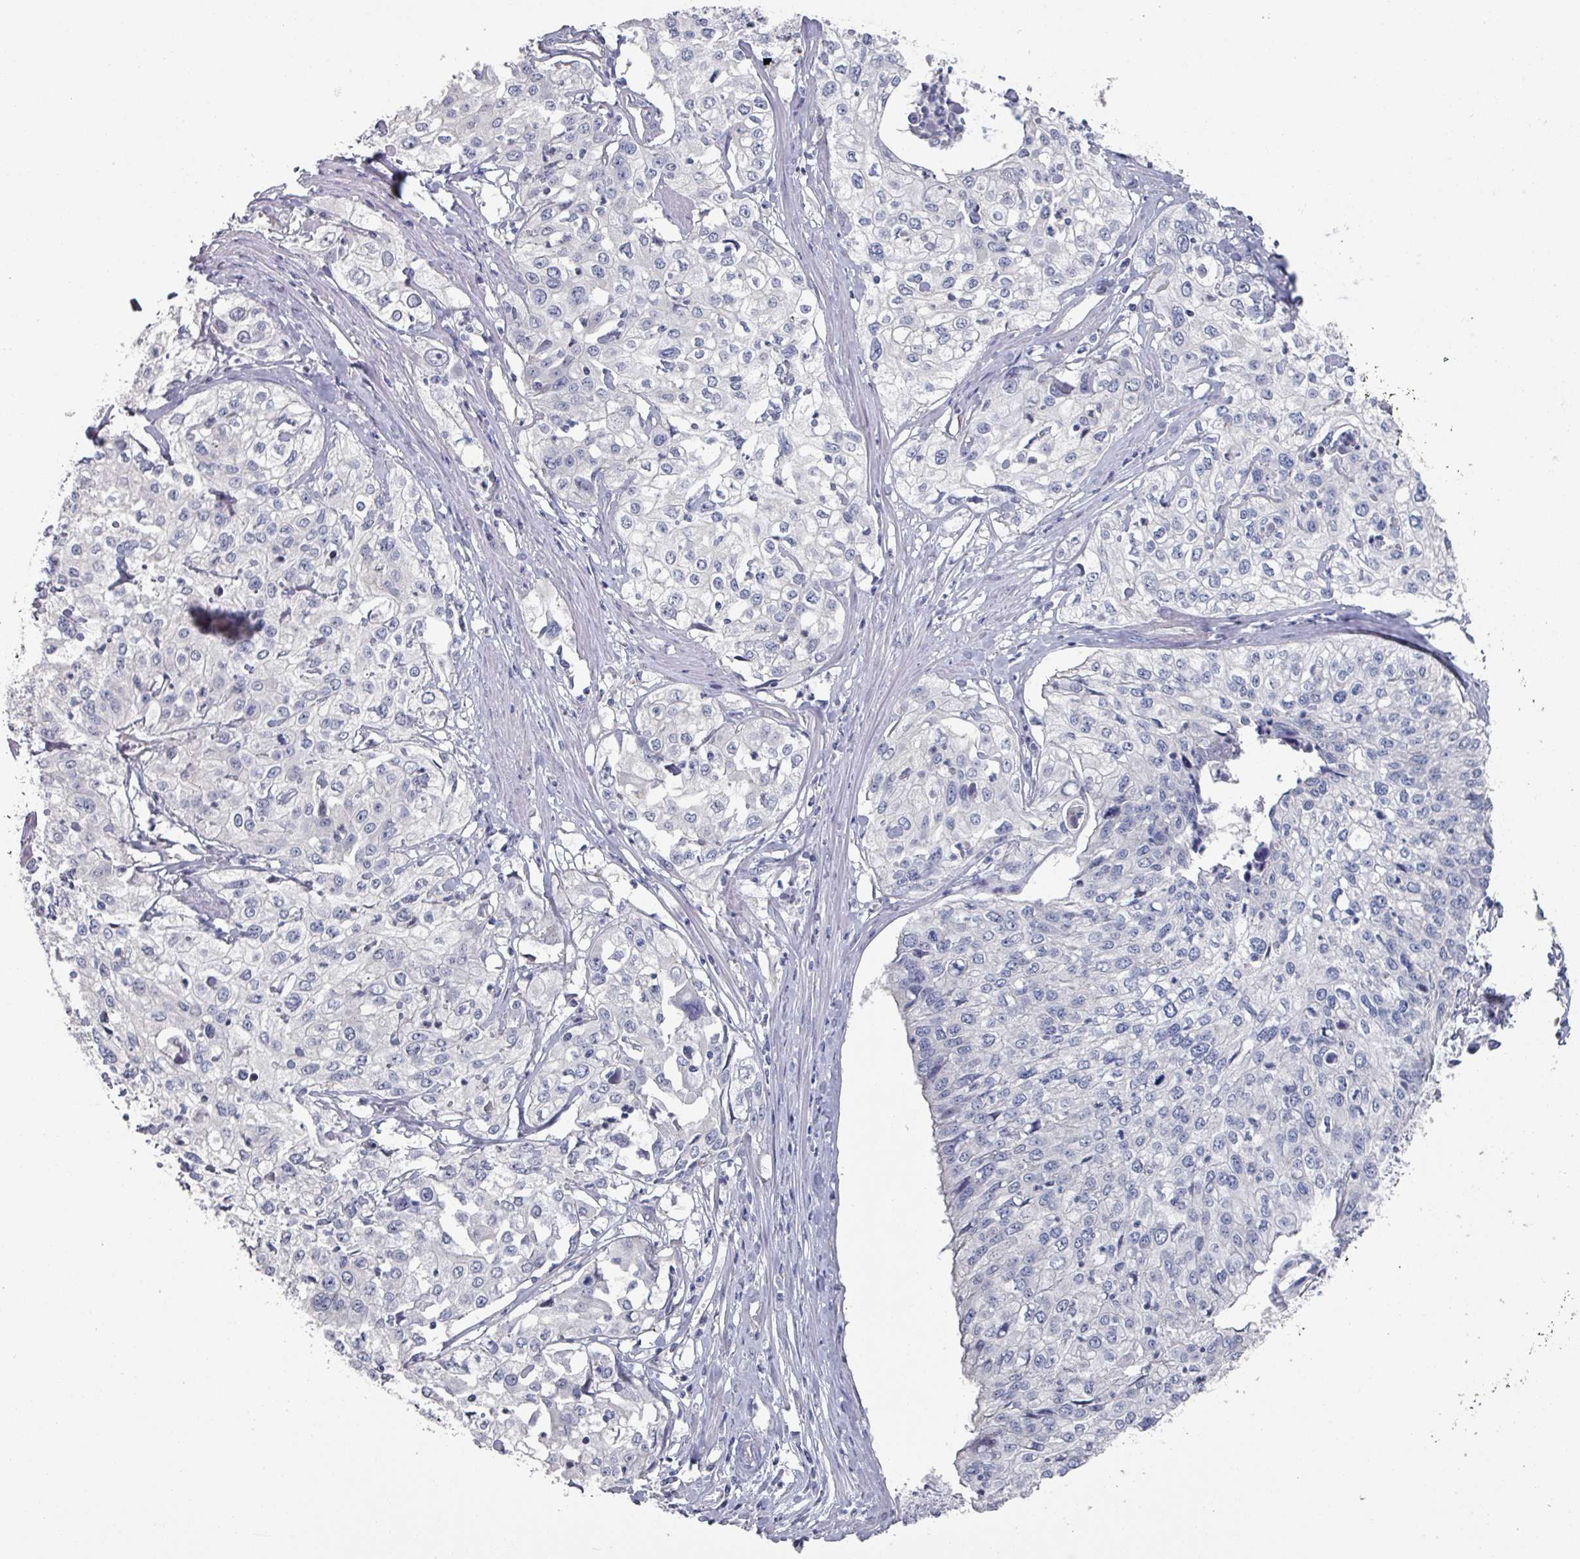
{"staining": {"intensity": "negative", "quantity": "none", "location": "none"}, "tissue": "cervical cancer", "cell_type": "Tumor cells", "image_type": "cancer", "snomed": [{"axis": "morphology", "description": "Squamous cell carcinoma, NOS"}, {"axis": "topography", "description": "Cervix"}], "caption": "A histopathology image of cervical cancer (squamous cell carcinoma) stained for a protein demonstrates no brown staining in tumor cells.", "gene": "EFL1", "patient": {"sex": "female", "age": 31}}